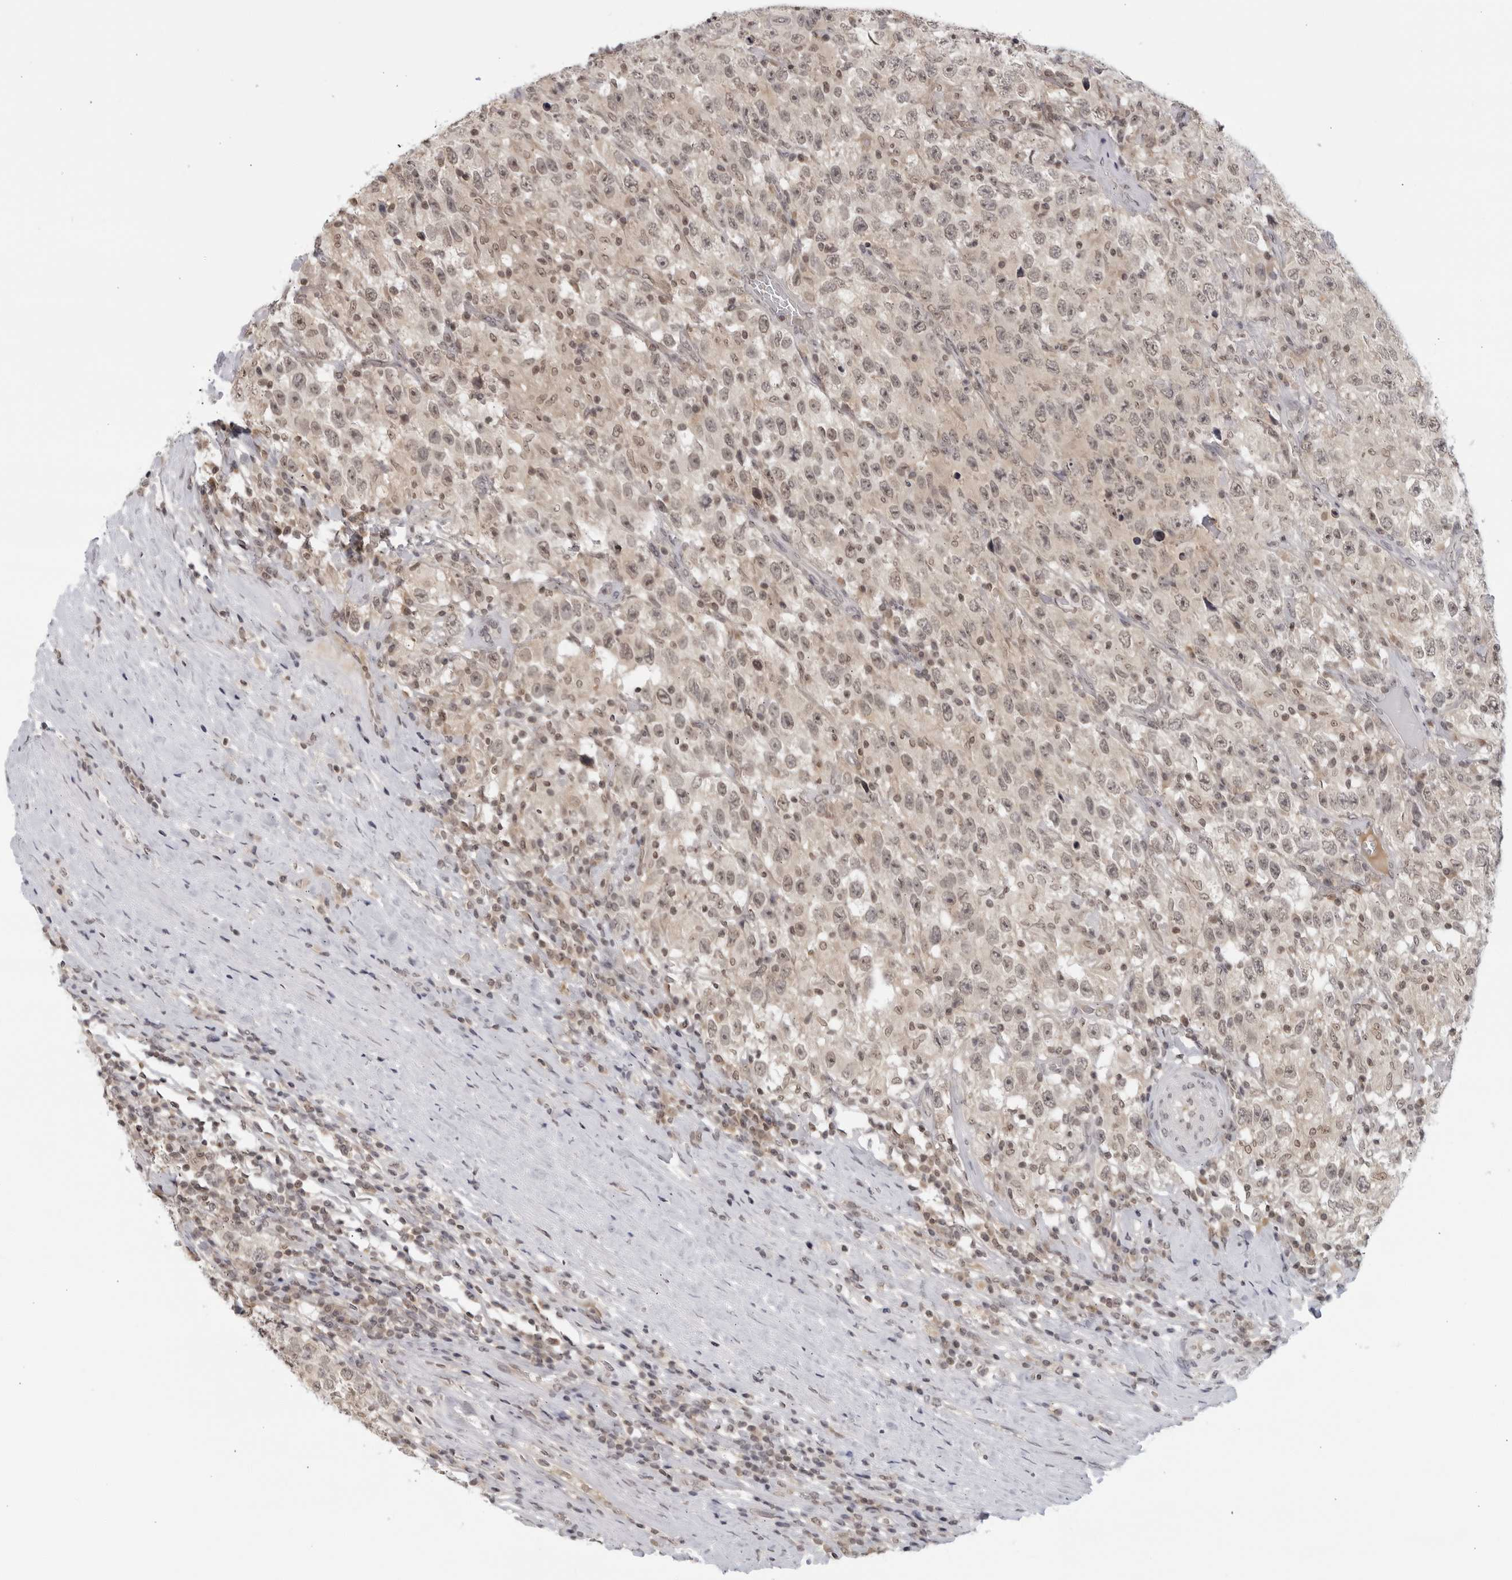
{"staining": {"intensity": "weak", "quantity": ">75%", "location": "nuclear"}, "tissue": "testis cancer", "cell_type": "Tumor cells", "image_type": "cancer", "snomed": [{"axis": "morphology", "description": "Seminoma, NOS"}, {"axis": "topography", "description": "Testis"}], "caption": "Seminoma (testis) stained with a protein marker exhibits weak staining in tumor cells.", "gene": "CC2D1B", "patient": {"sex": "male", "age": 41}}